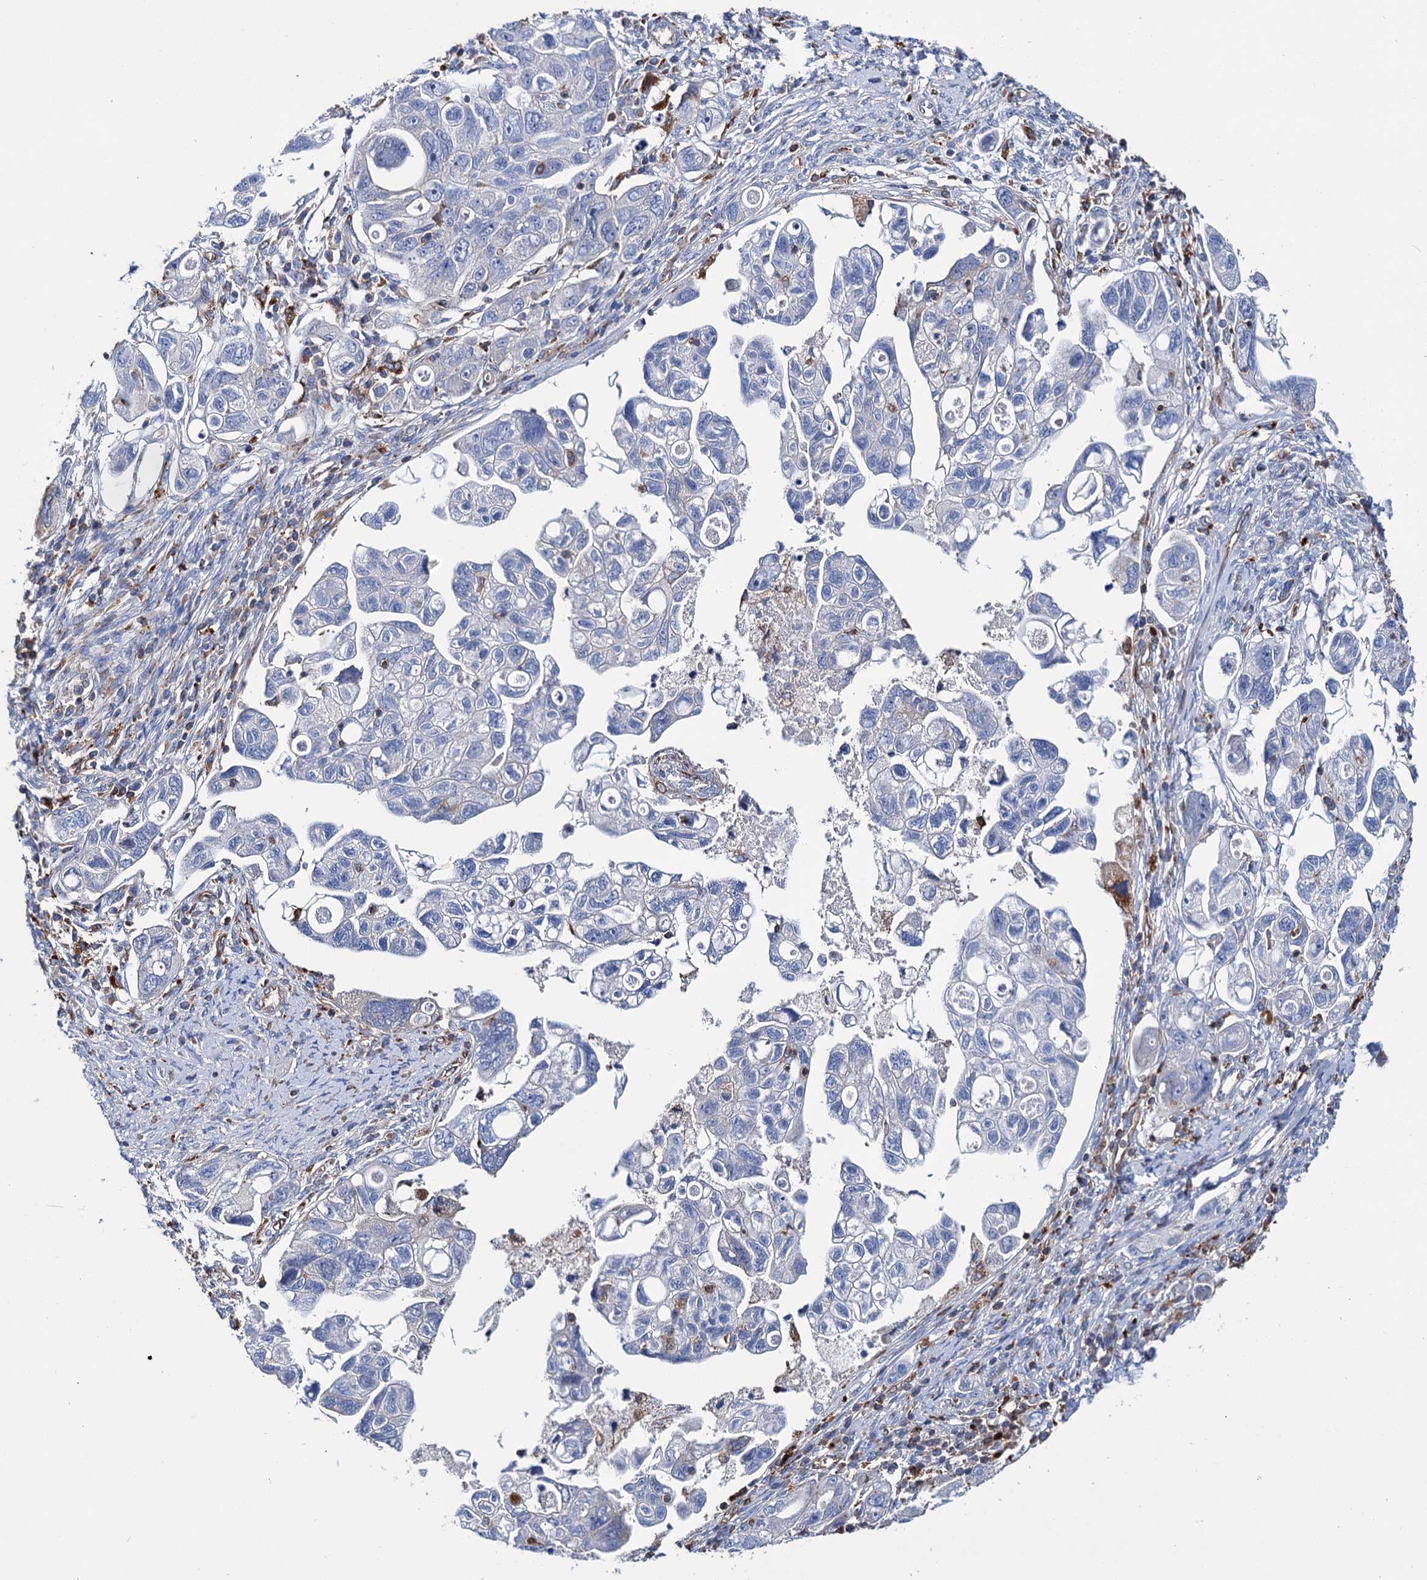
{"staining": {"intensity": "negative", "quantity": "none", "location": "none"}, "tissue": "ovarian cancer", "cell_type": "Tumor cells", "image_type": "cancer", "snomed": [{"axis": "morphology", "description": "Carcinoma, NOS"}, {"axis": "morphology", "description": "Cystadenocarcinoma, serous, NOS"}, {"axis": "topography", "description": "Ovary"}], "caption": "Image shows no significant protein positivity in tumor cells of ovarian carcinoma.", "gene": "SCPEP1", "patient": {"sex": "female", "age": 69}}